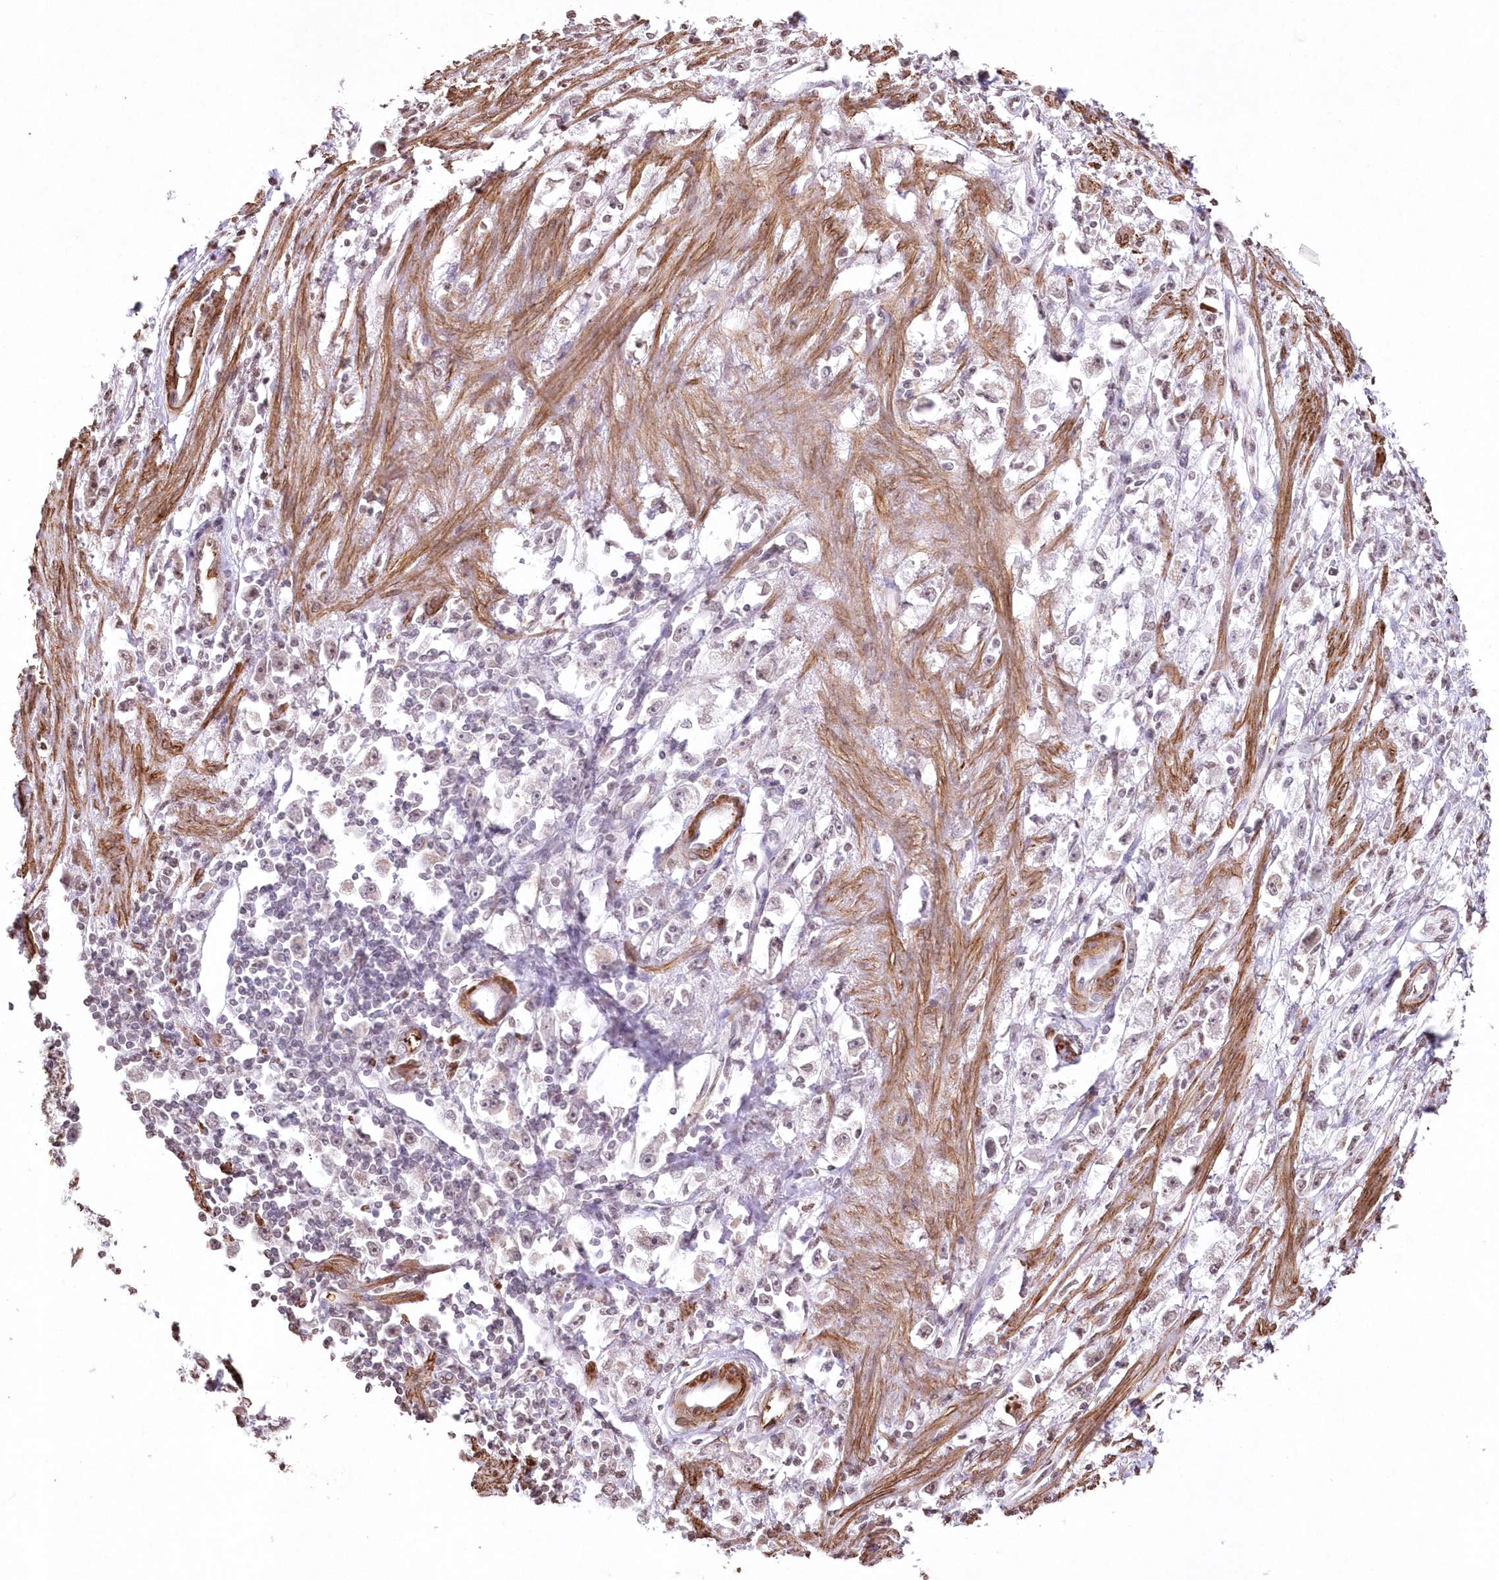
{"staining": {"intensity": "negative", "quantity": "none", "location": "none"}, "tissue": "stomach cancer", "cell_type": "Tumor cells", "image_type": "cancer", "snomed": [{"axis": "morphology", "description": "Adenocarcinoma, NOS"}, {"axis": "topography", "description": "Stomach"}], "caption": "Stomach cancer (adenocarcinoma) was stained to show a protein in brown. There is no significant staining in tumor cells.", "gene": "RBM27", "patient": {"sex": "female", "age": 59}}